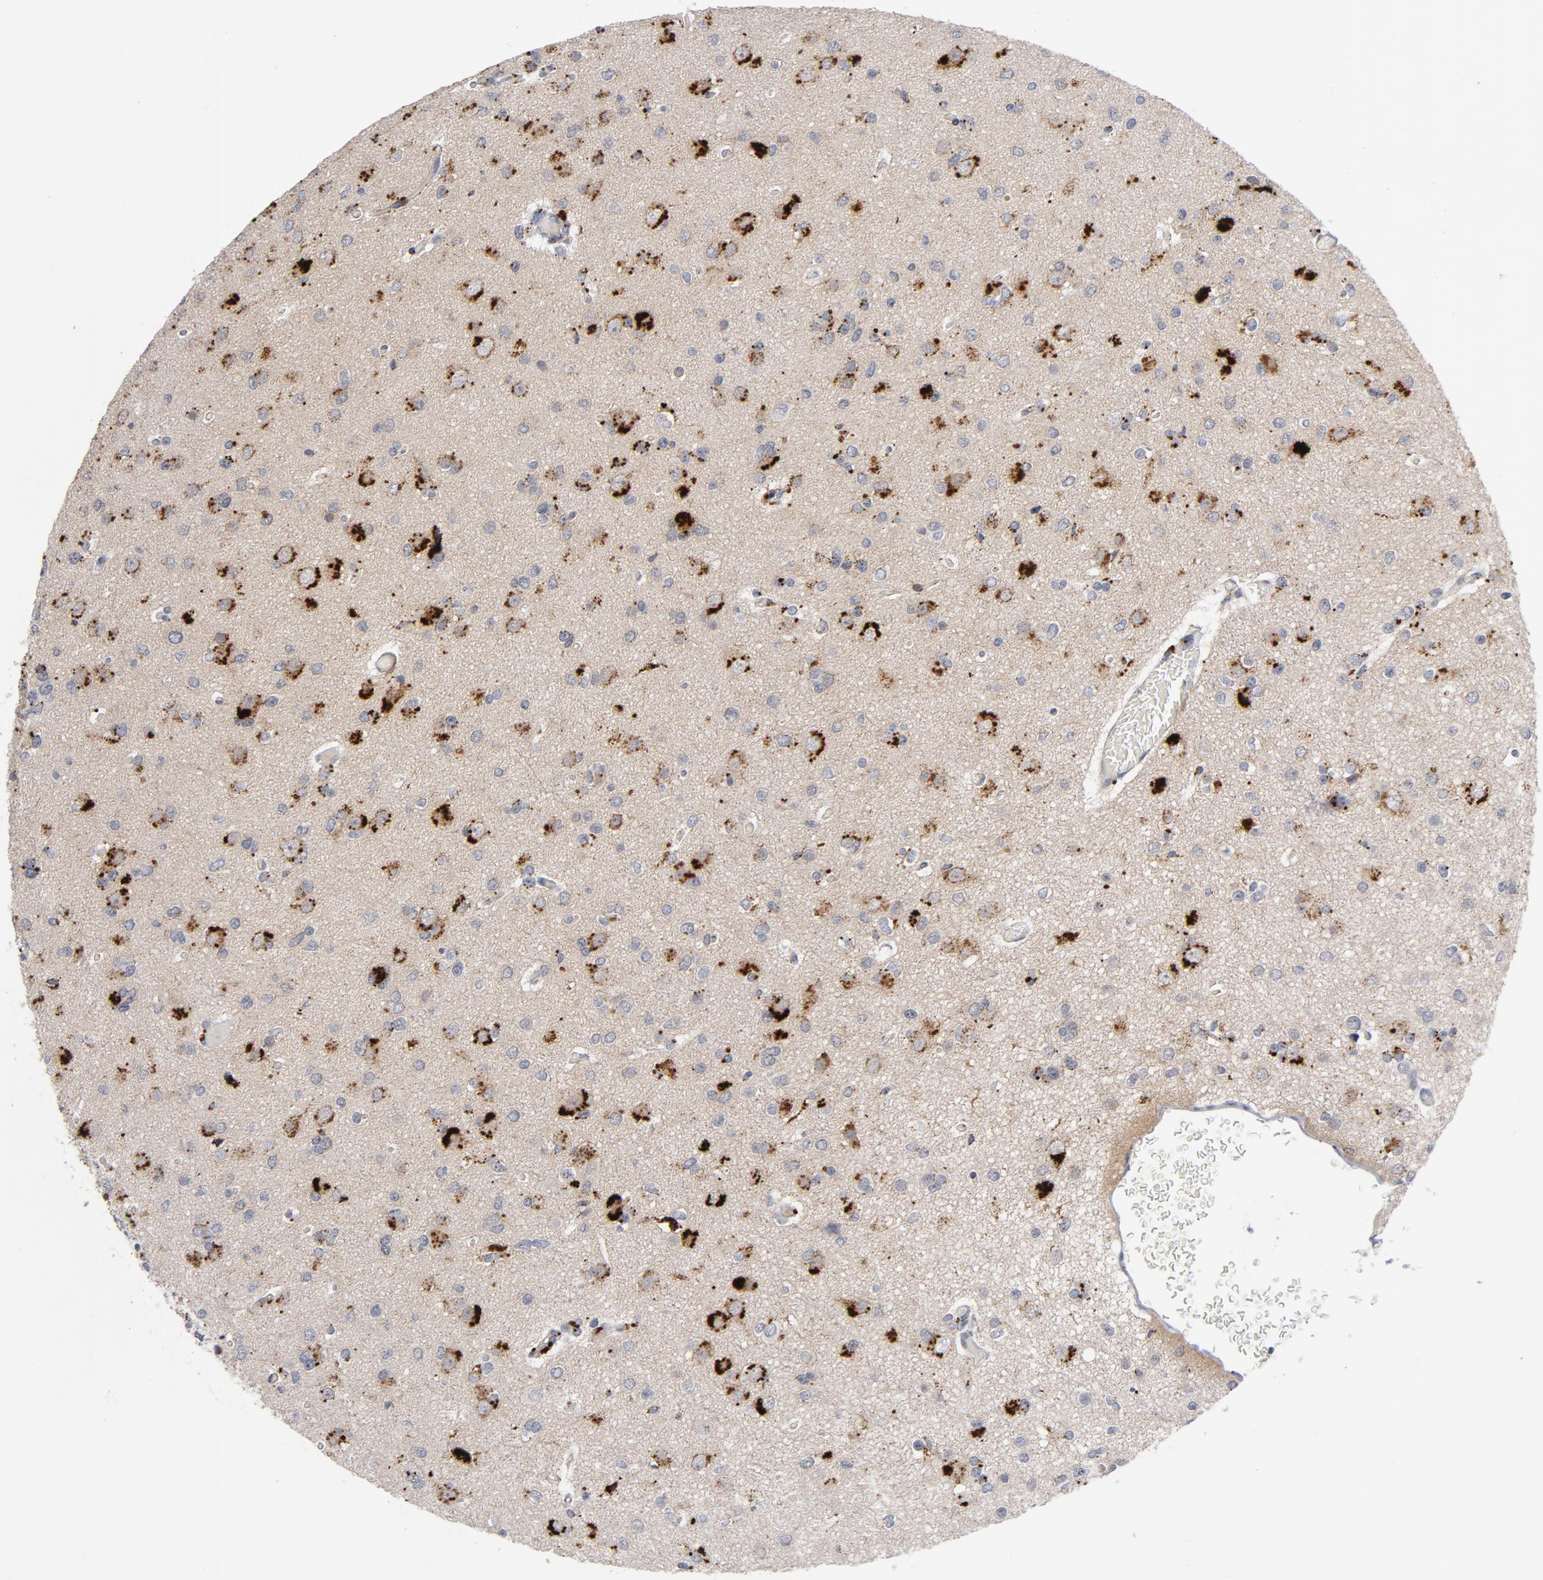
{"staining": {"intensity": "strong", "quantity": "25%-75%", "location": "cytoplasmic/membranous"}, "tissue": "glioma", "cell_type": "Tumor cells", "image_type": "cancer", "snomed": [{"axis": "morphology", "description": "Glioma, malignant, Low grade"}, {"axis": "topography", "description": "Brain"}], "caption": "Protein expression analysis of human low-grade glioma (malignant) reveals strong cytoplasmic/membranous expression in approximately 25%-75% of tumor cells. The protein is stained brown, and the nuclei are stained in blue (DAB (3,3'-diaminobenzidine) IHC with brightfield microscopy, high magnification).", "gene": "AKT2", "patient": {"sex": "male", "age": 42}}